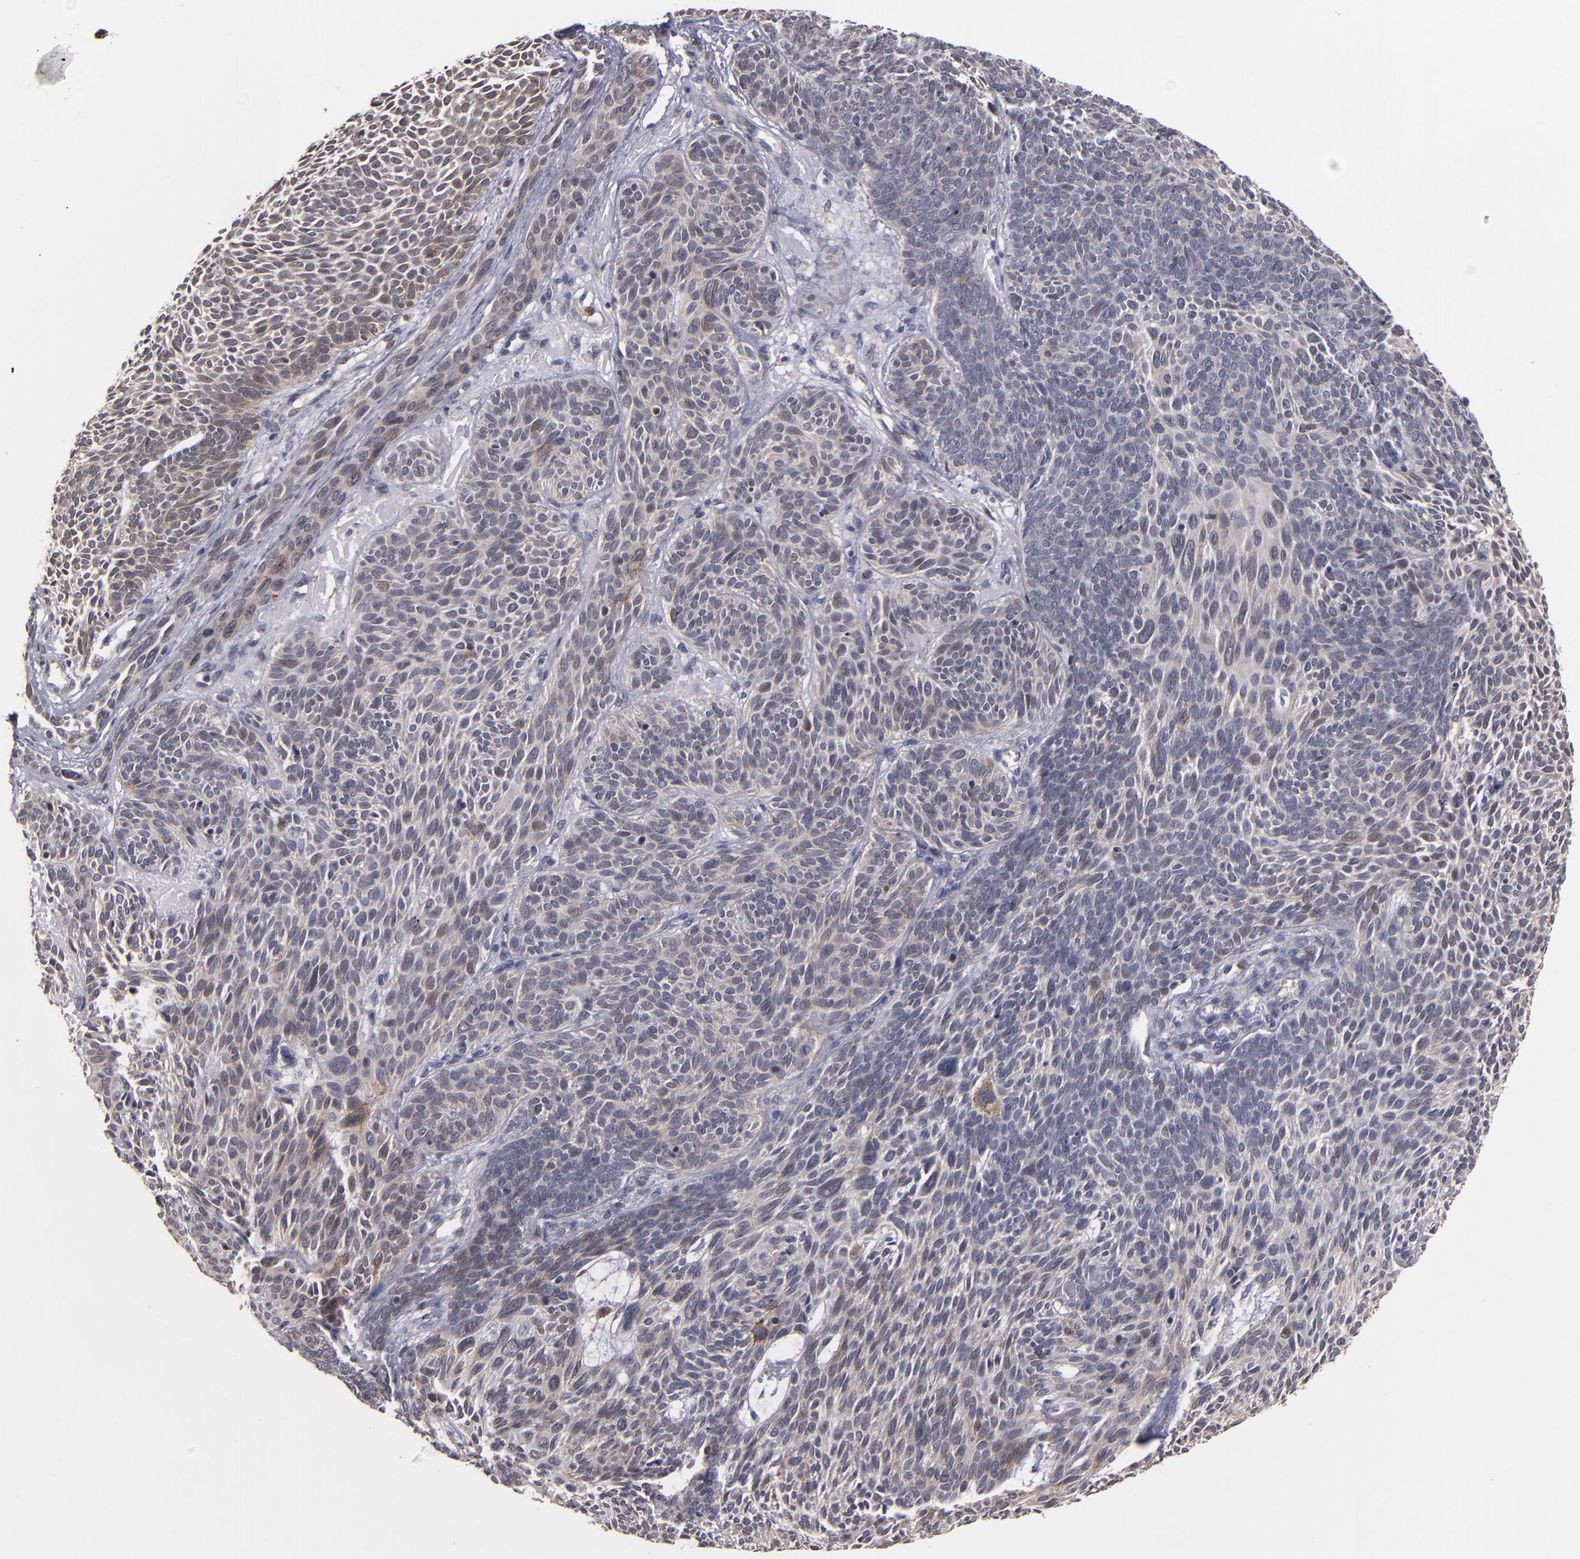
{"staining": {"intensity": "weak", "quantity": ">75%", "location": "cytoplasmic/membranous"}, "tissue": "skin cancer", "cell_type": "Tumor cells", "image_type": "cancer", "snomed": [{"axis": "morphology", "description": "Basal cell carcinoma"}, {"axis": "topography", "description": "Skin"}], "caption": "Human skin cancer (basal cell carcinoma) stained with a brown dye demonstrates weak cytoplasmic/membranous positive expression in about >75% of tumor cells.", "gene": "CASP1", "patient": {"sex": "male", "age": 84}}